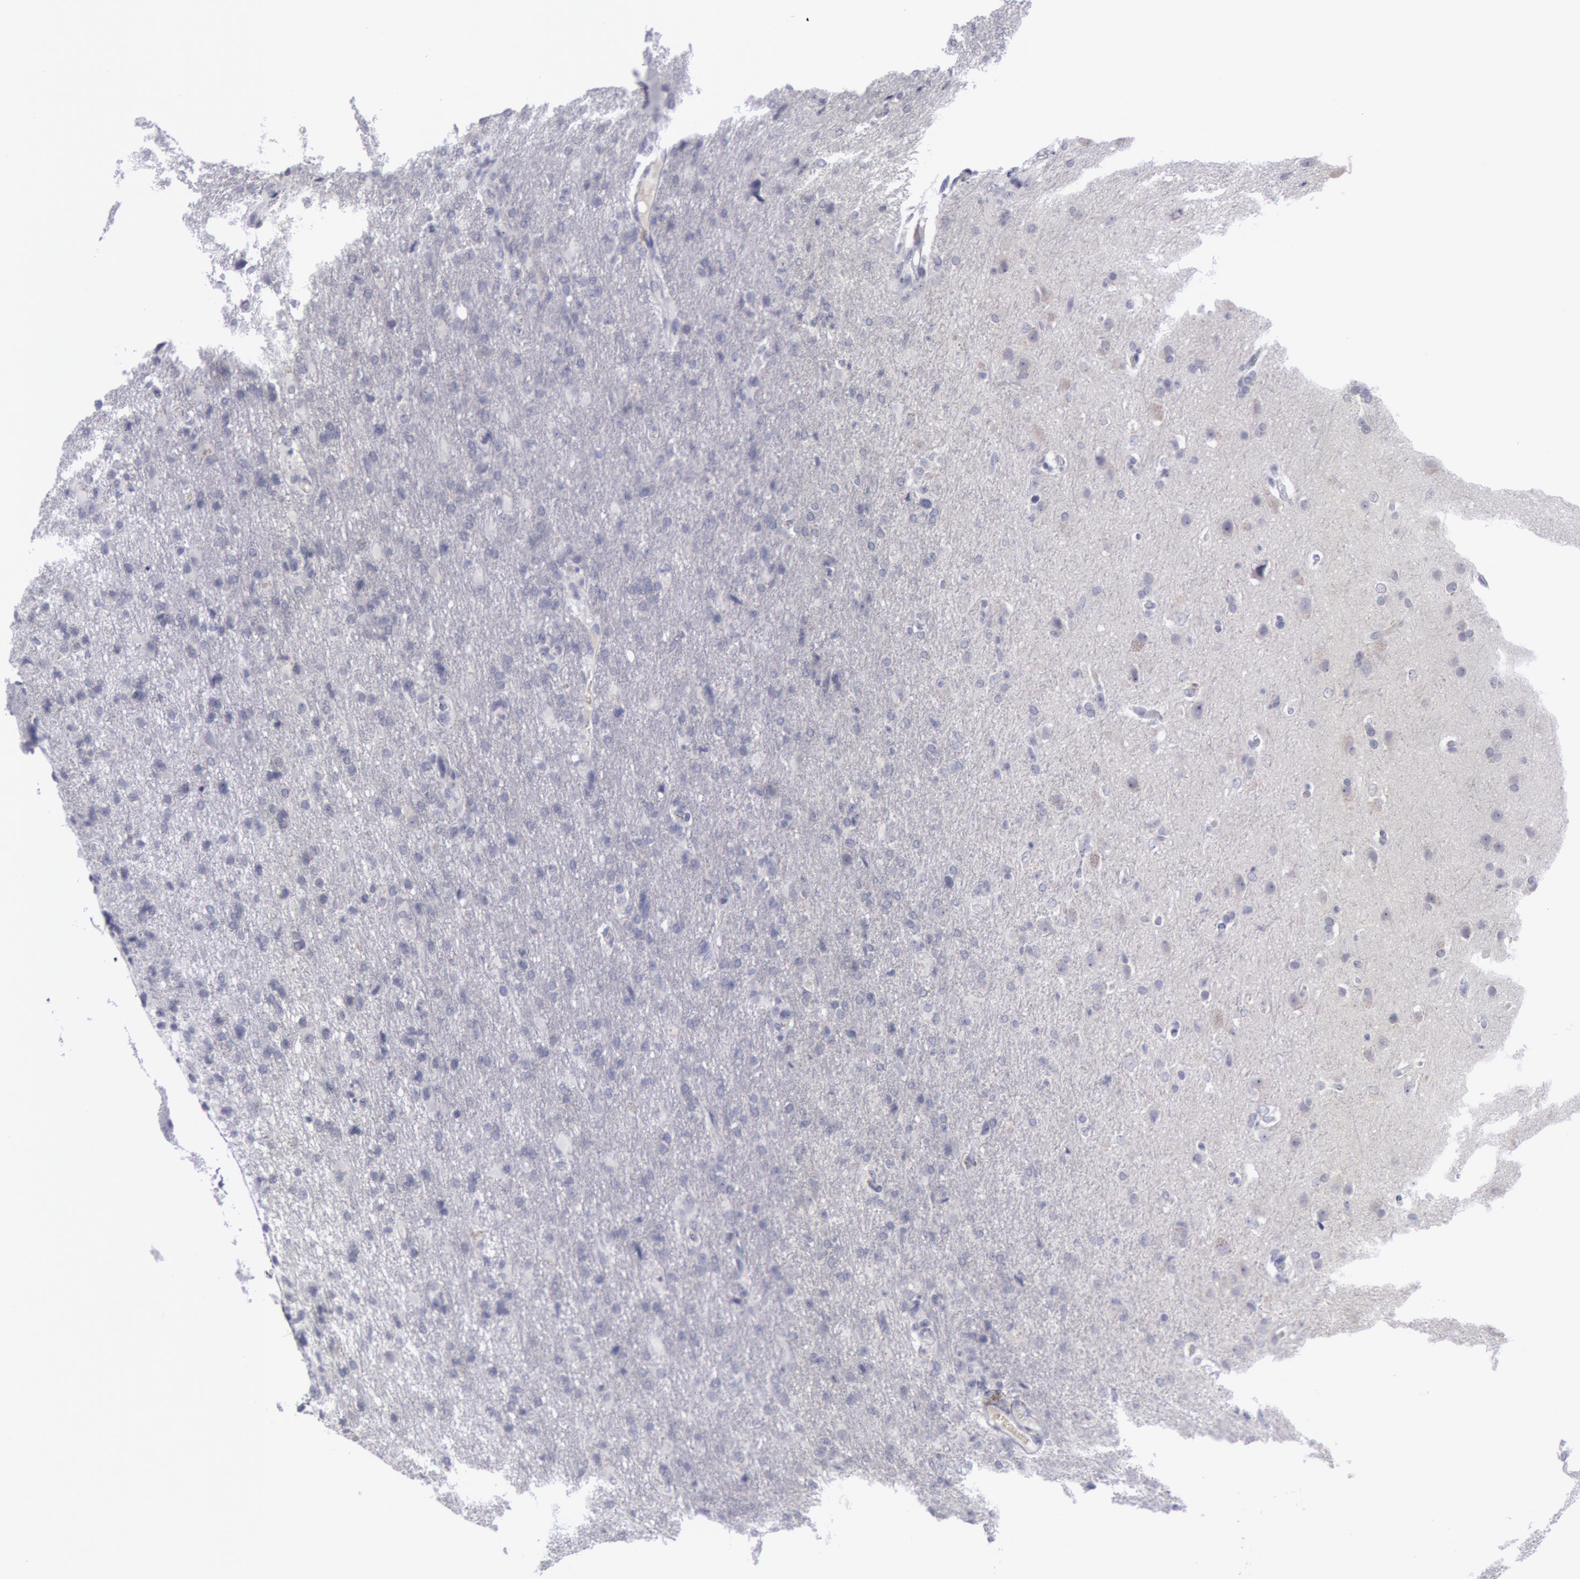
{"staining": {"intensity": "negative", "quantity": "none", "location": "none"}, "tissue": "glioma", "cell_type": "Tumor cells", "image_type": "cancer", "snomed": [{"axis": "morphology", "description": "Glioma, malignant, High grade"}, {"axis": "topography", "description": "Brain"}], "caption": "An image of human glioma is negative for staining in tumor cells.", "gene": "KRT16", "patient": {"sex": "male", "age": 68}}